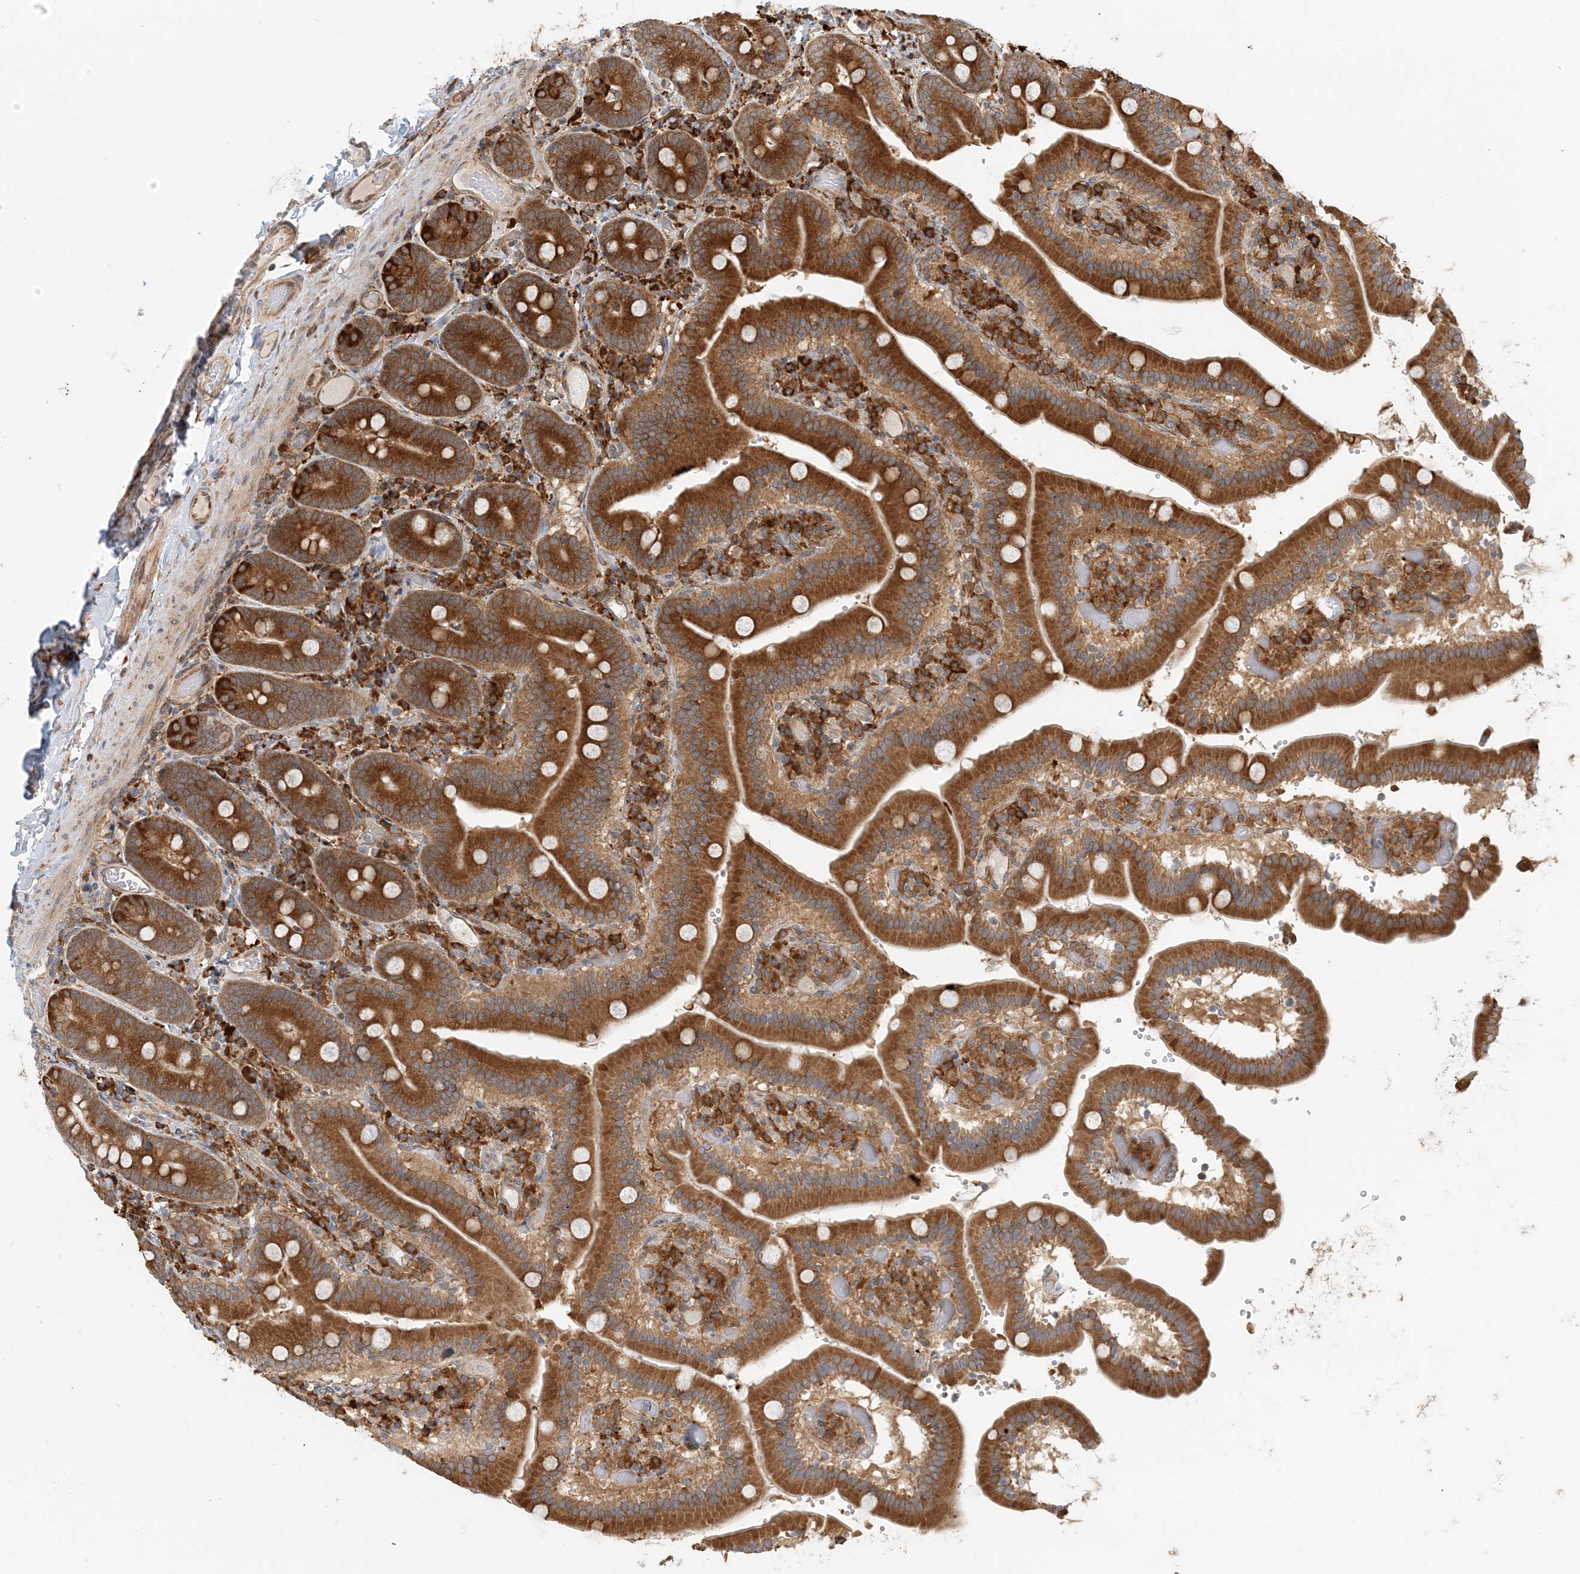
{"staining": {"intensity": "strong", "quantity": ">75%", "location": "cytoplasmic/membranous"}, "tissue": "duodenum", "cell_type": "Glandular cells", "image_type": "normal", "snomed": [{"axis": "morphology", "description": "Normal tissue, NOS"}, {"axis": "topography", "description": "Duodenum"}], "caption": "The histopathology image demonstrates immunohistochemical staining of unremarkable duodenum. There is strong cytoplasmic/membranous expression is appreciated in approximately >75% of glandular cells.", "gene": "HNMT", "patient": {"sex": "female", "age": 62}}